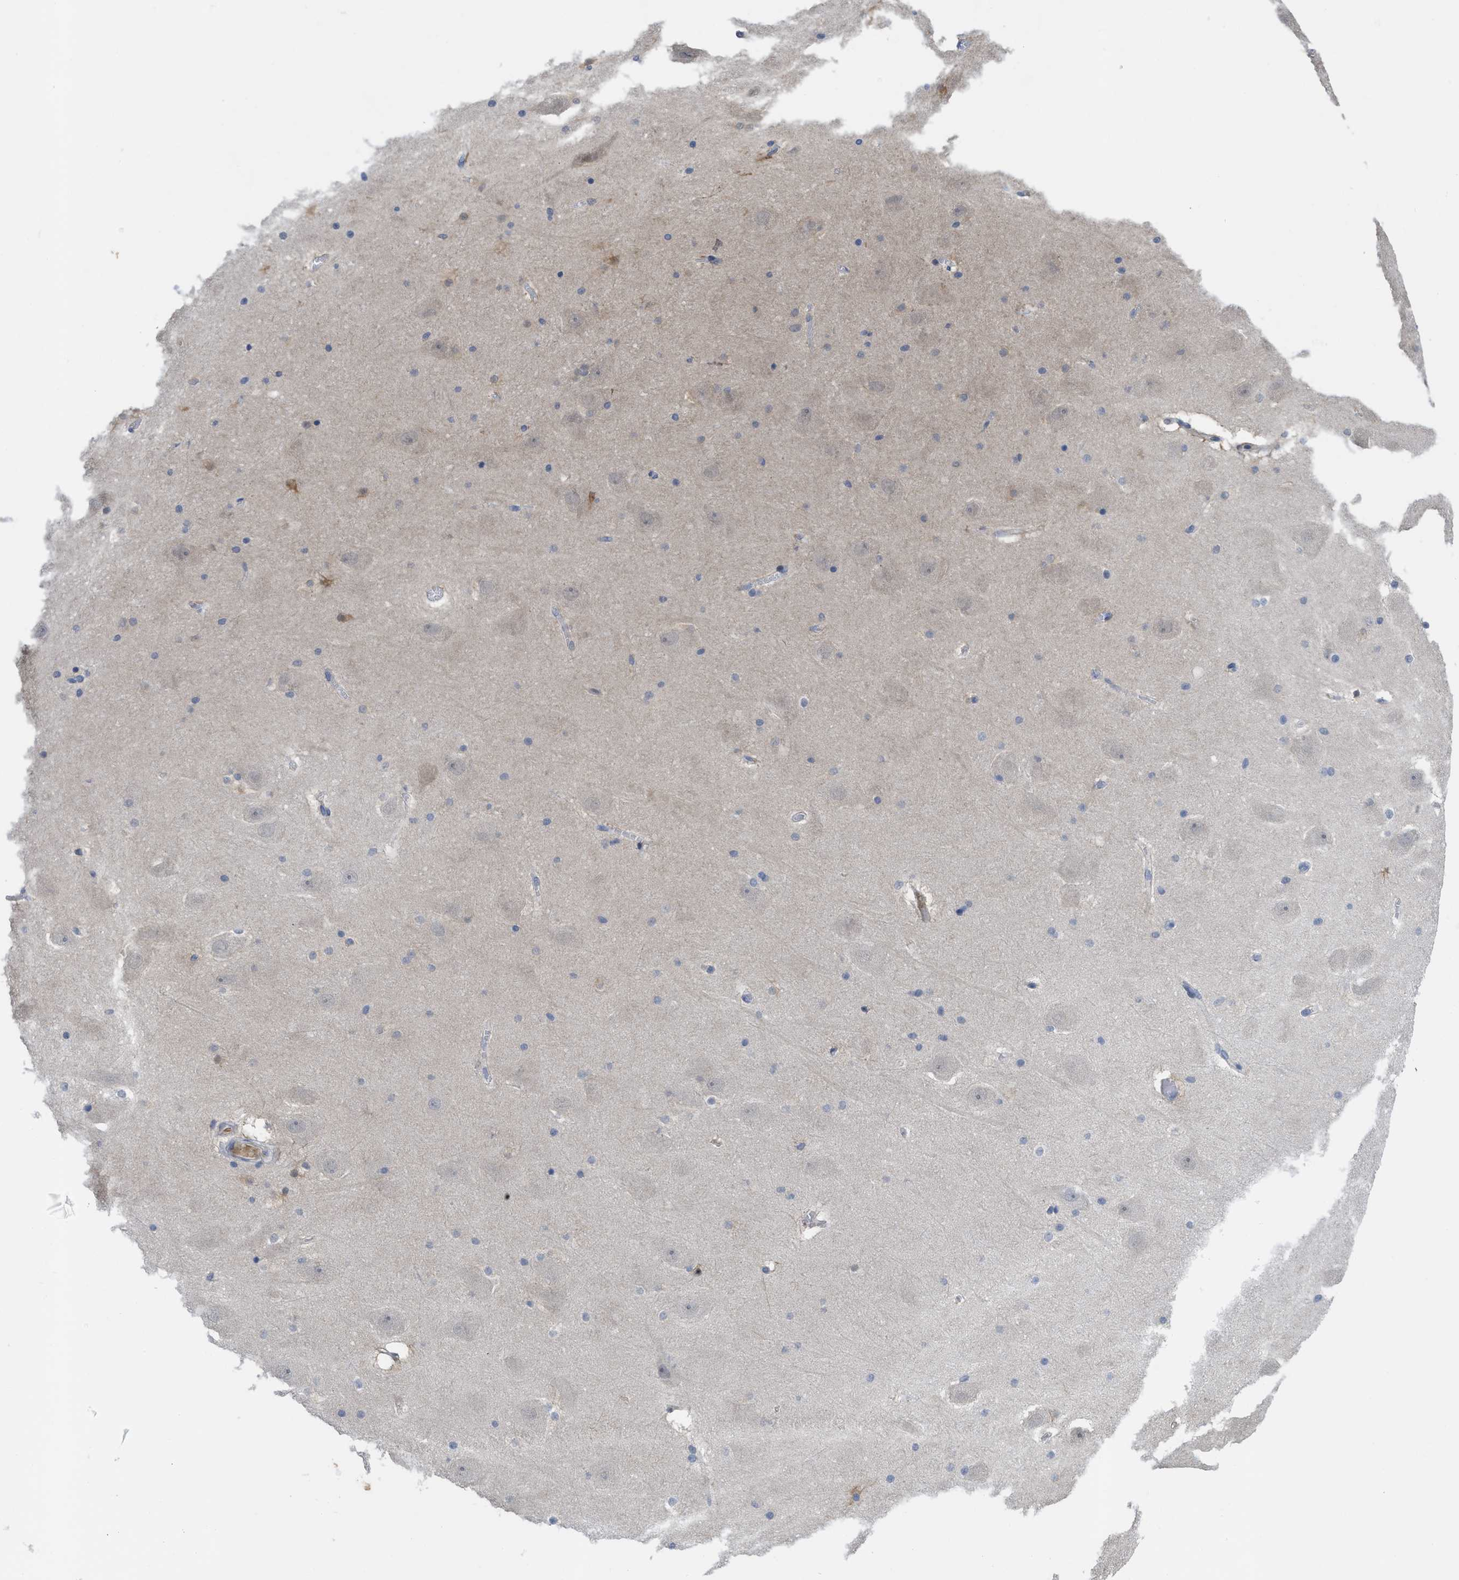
{"staining": {"intensity": "negative", "quantity": "none", "location": "none"}, "tissue": "hippocampus", "cell_type": "Glial cells", "image_type": "normal", "snomed": [{"axis": "morphology", "description": "Normal tissue, NOS"}, {"axis": "topography", "description": "Hippocampus"}], "caption": "IHC of unremarkable human hippocampus demonstrates no staining in glial cells.", "gene": "LDAF1", "patient": {"sex": "male", "age": 45}}